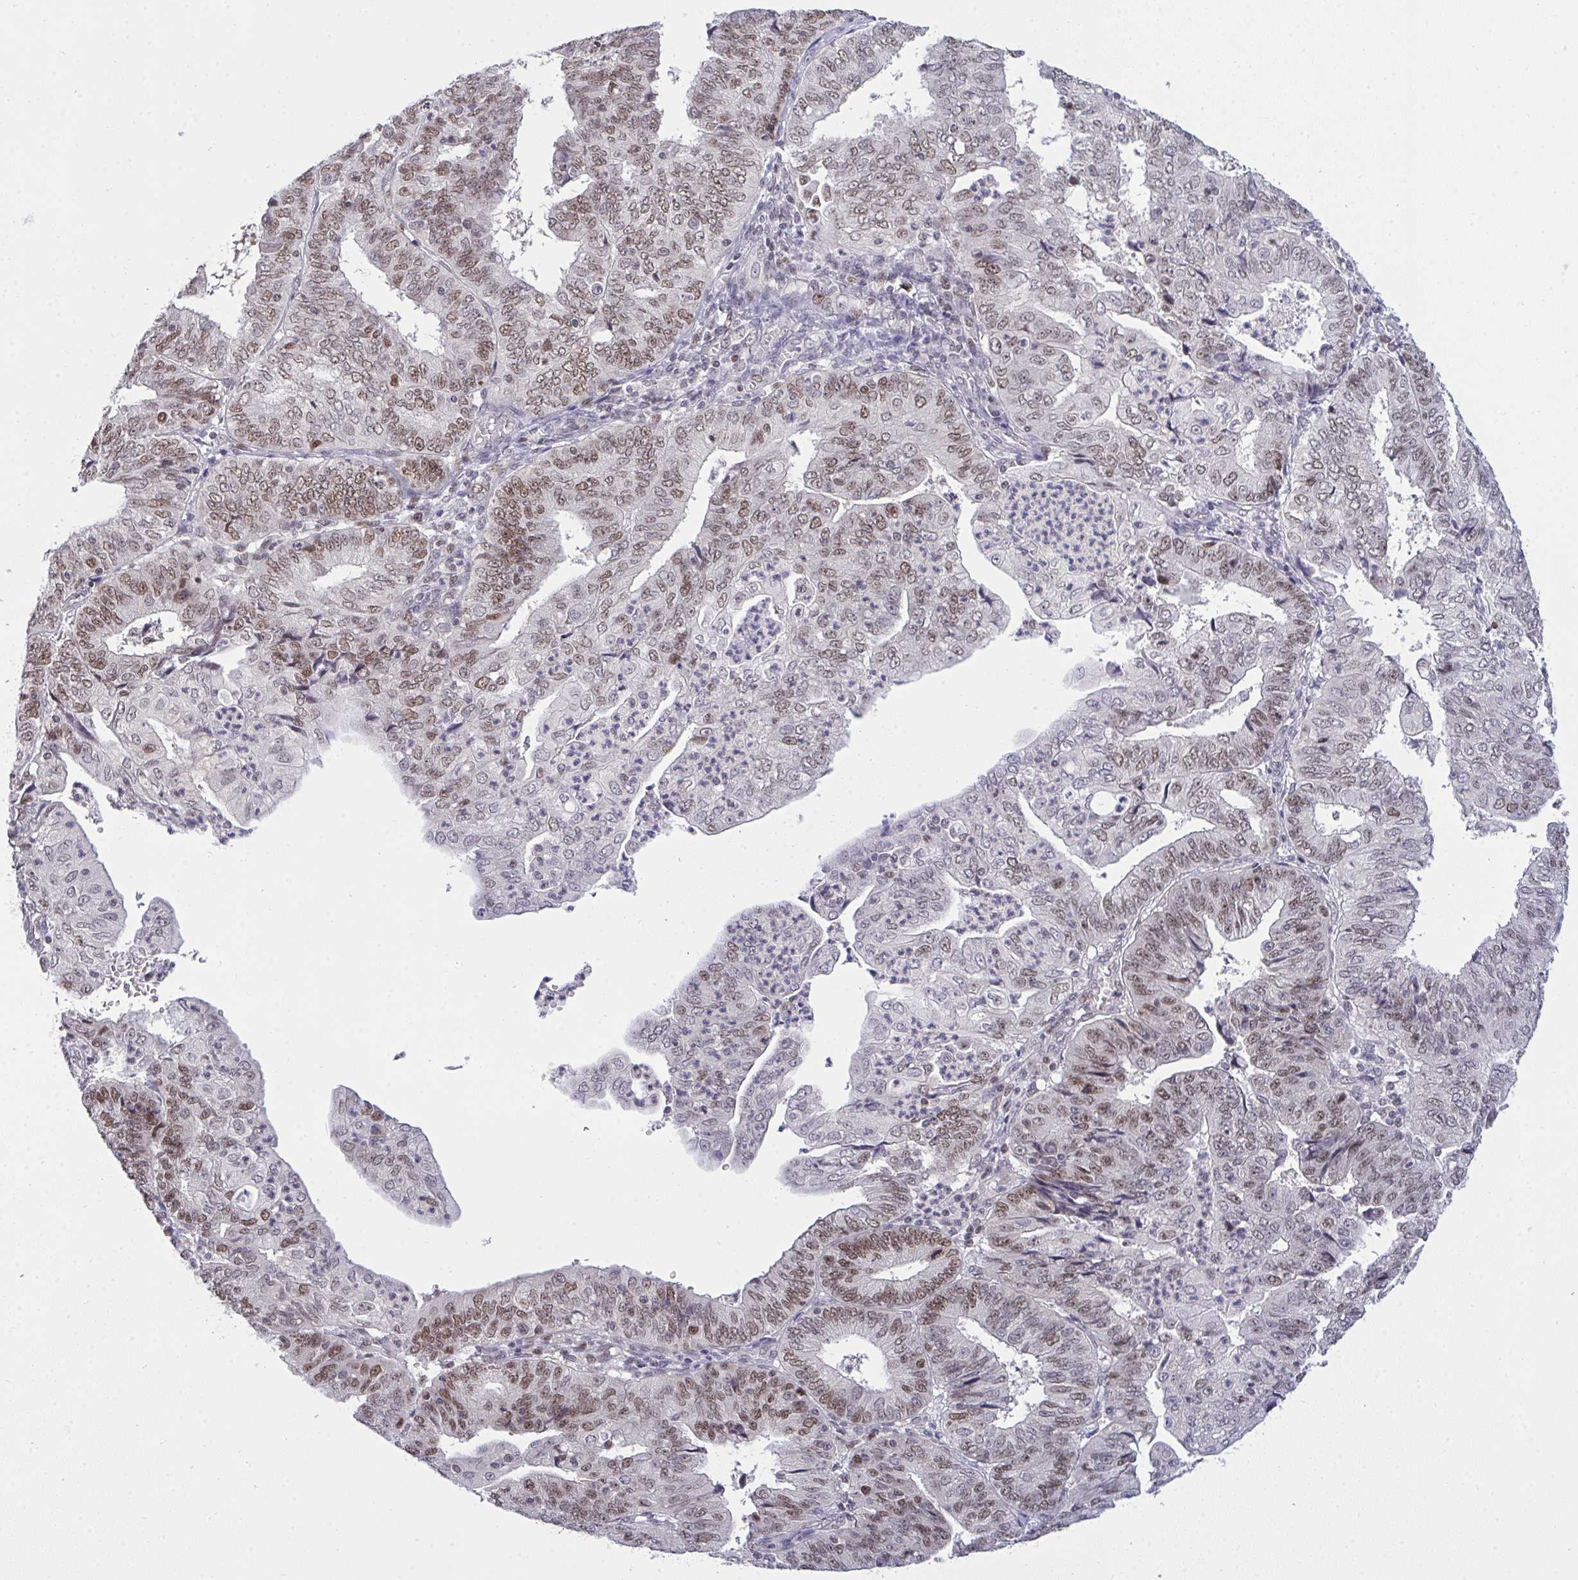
{"staining": {"intensity": "weak", "quantity": "25%-75%", "location": "nuclear"}, "tissue": "endometrial cancer", "cell_type": "Tumor cells", "image_type": "cancer", "snomed": [{"axis": "morphology", "description": "Adenocarcinoma, NOS"}, {"axis": "topography", "description": "Endometrium"}], "caption": "Immunohistochemical staining of human adenocarcinoma (endometrial) exhibits low levels of weak nuclear staining in about 25%-75% of tumor cells. (DAB IHC with brightfield microscopy, high magnification).", "gene": "RFC4", "patient": {"sex": "female", "age": 56}}